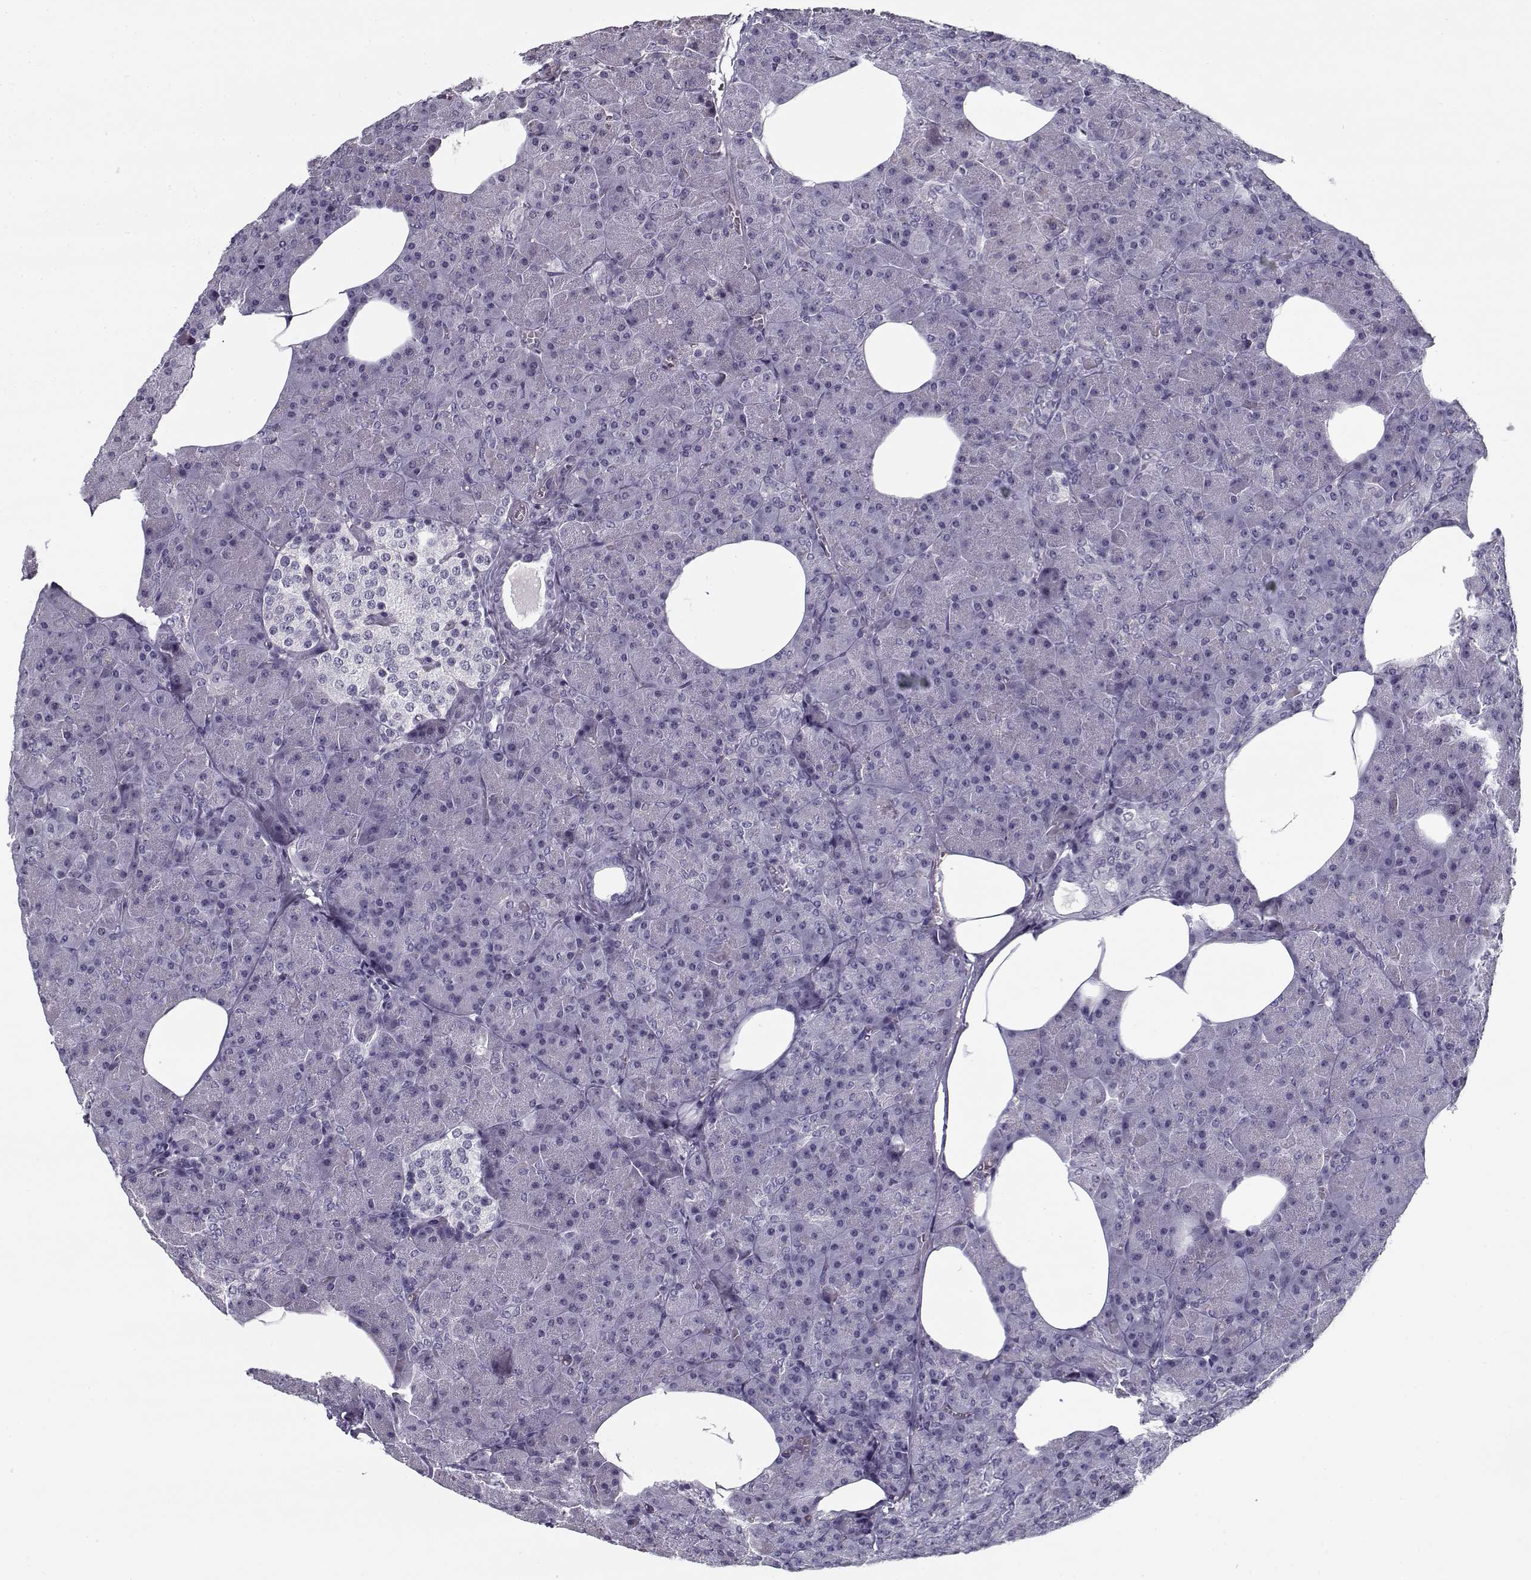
{"staining": {"intensity": "negative", "quantity": "none", "location": "none"}, "tissue": "pancreas", "cell_type": "Exocrine glandular cells", "image_type": "normal", "snomed": [{"axis": "morphology", "description": "Normal tissue, NOS"}, {"axis": "topography", "description": "Pancreas"}], "caption": "Immunohistochemistry micrograph of benign pancreas stained for a protein (brown), which demonstrates no expression in exocrine glandular cells. Brightfield microscopy of immunohistochemistry stained with DAB (3,3'-diaminobenzidine) (brown) and hematoxylin (blue), captured at high magnification.", "gene": "SPACA9", "patient": {"sex": "female", "age": 45}}